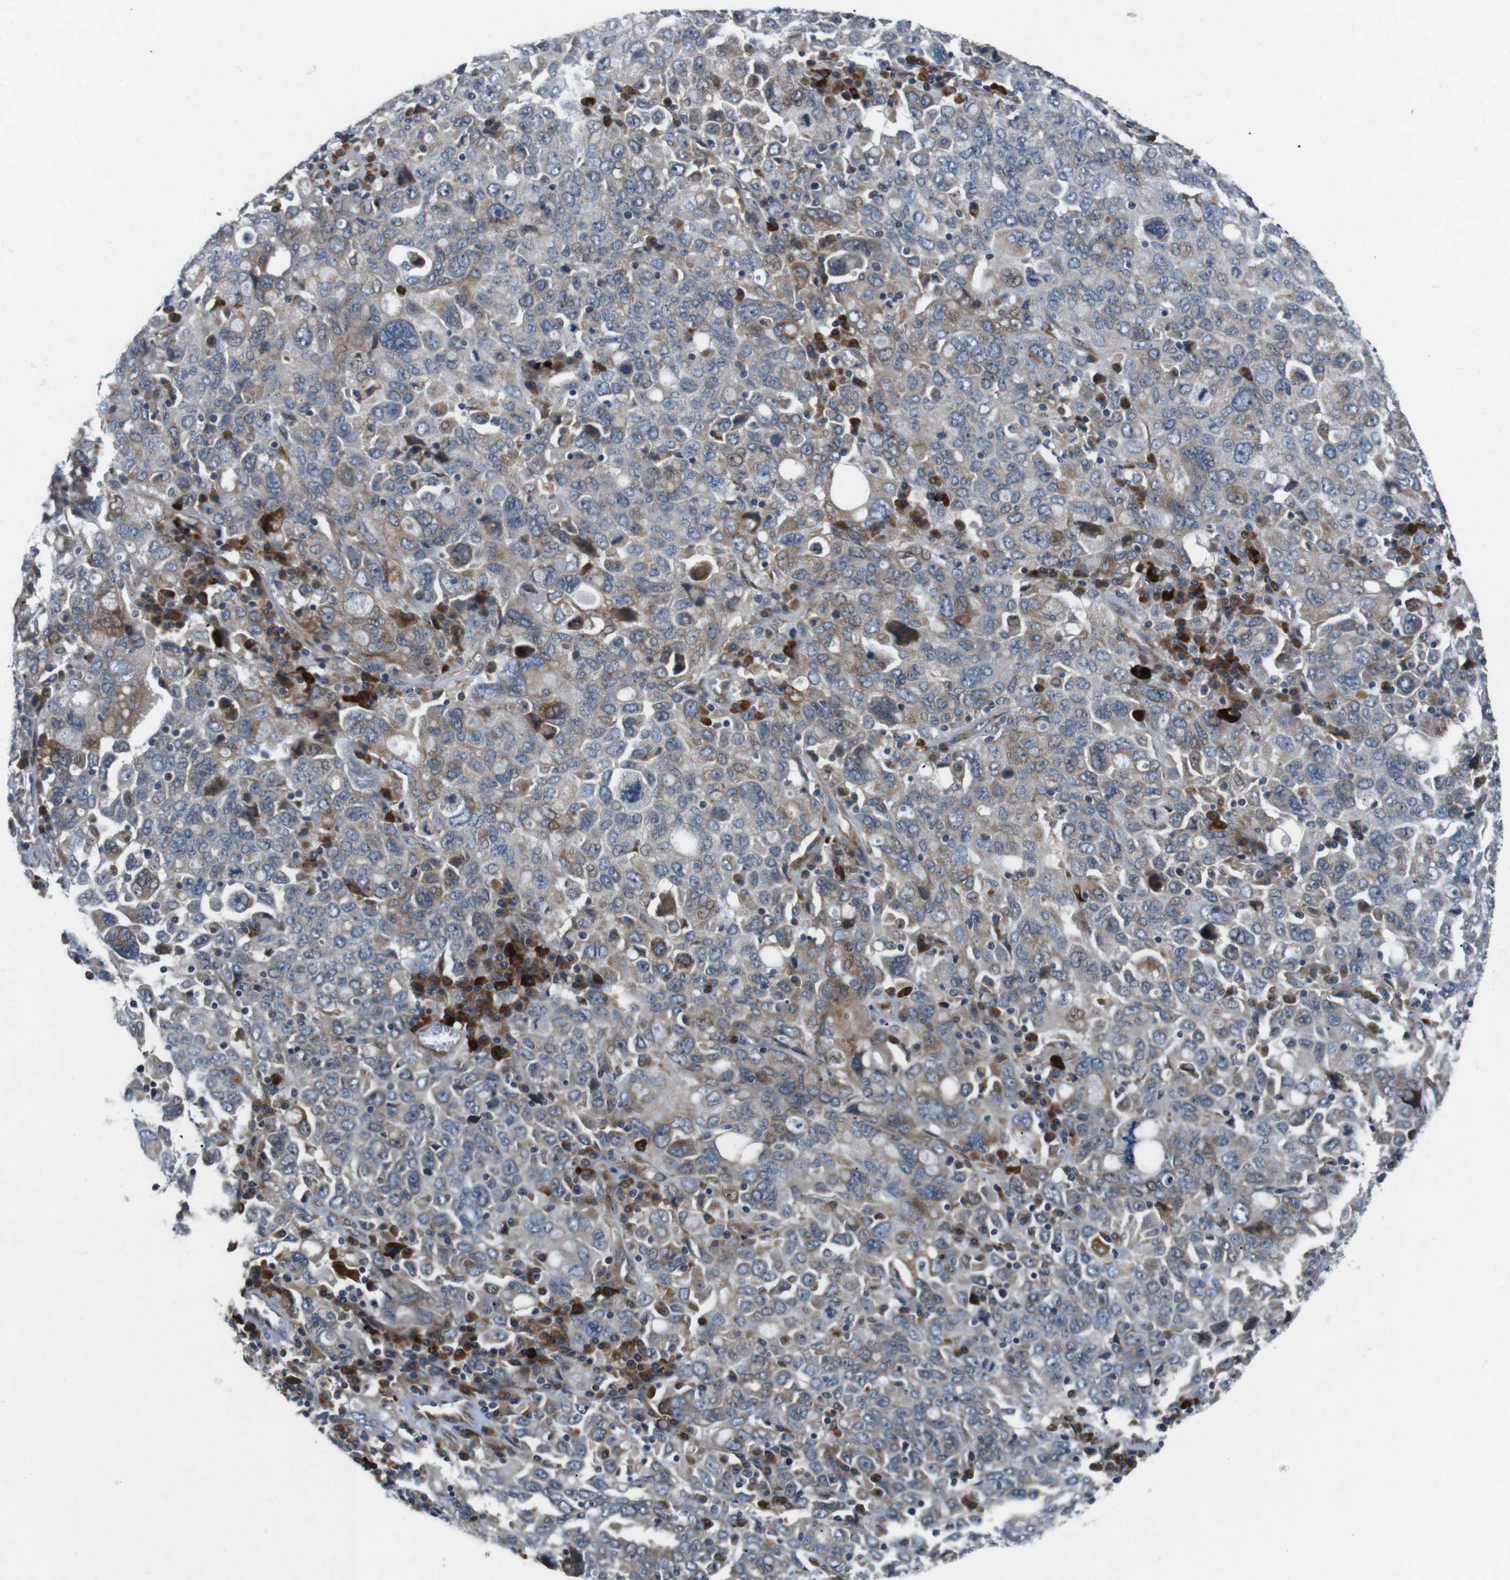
{"staining": {"intensity": "moderate", "quantity": "25%-75%", "location": "cytoplasmic/membranous"}, "tissue": "ovarian cancer", "cell_type": "Tumor cells", "image_type": "cancer", "snomed": [{"axis": "morphology", "description": "Carcinoma, endometroid"}, {"axis": "topography", "description": "Ovary"}], "caption": "The immunohistochemical stain highlights moderate cytoplasmic/membranous staining in tumor cells of endometroid carcinoma (ovarian) tissue. (Brightfield microscopy of DAB IHC at high magnification).", "gene": "JAK1", "patient": {"sex": "female", "age": 62}}